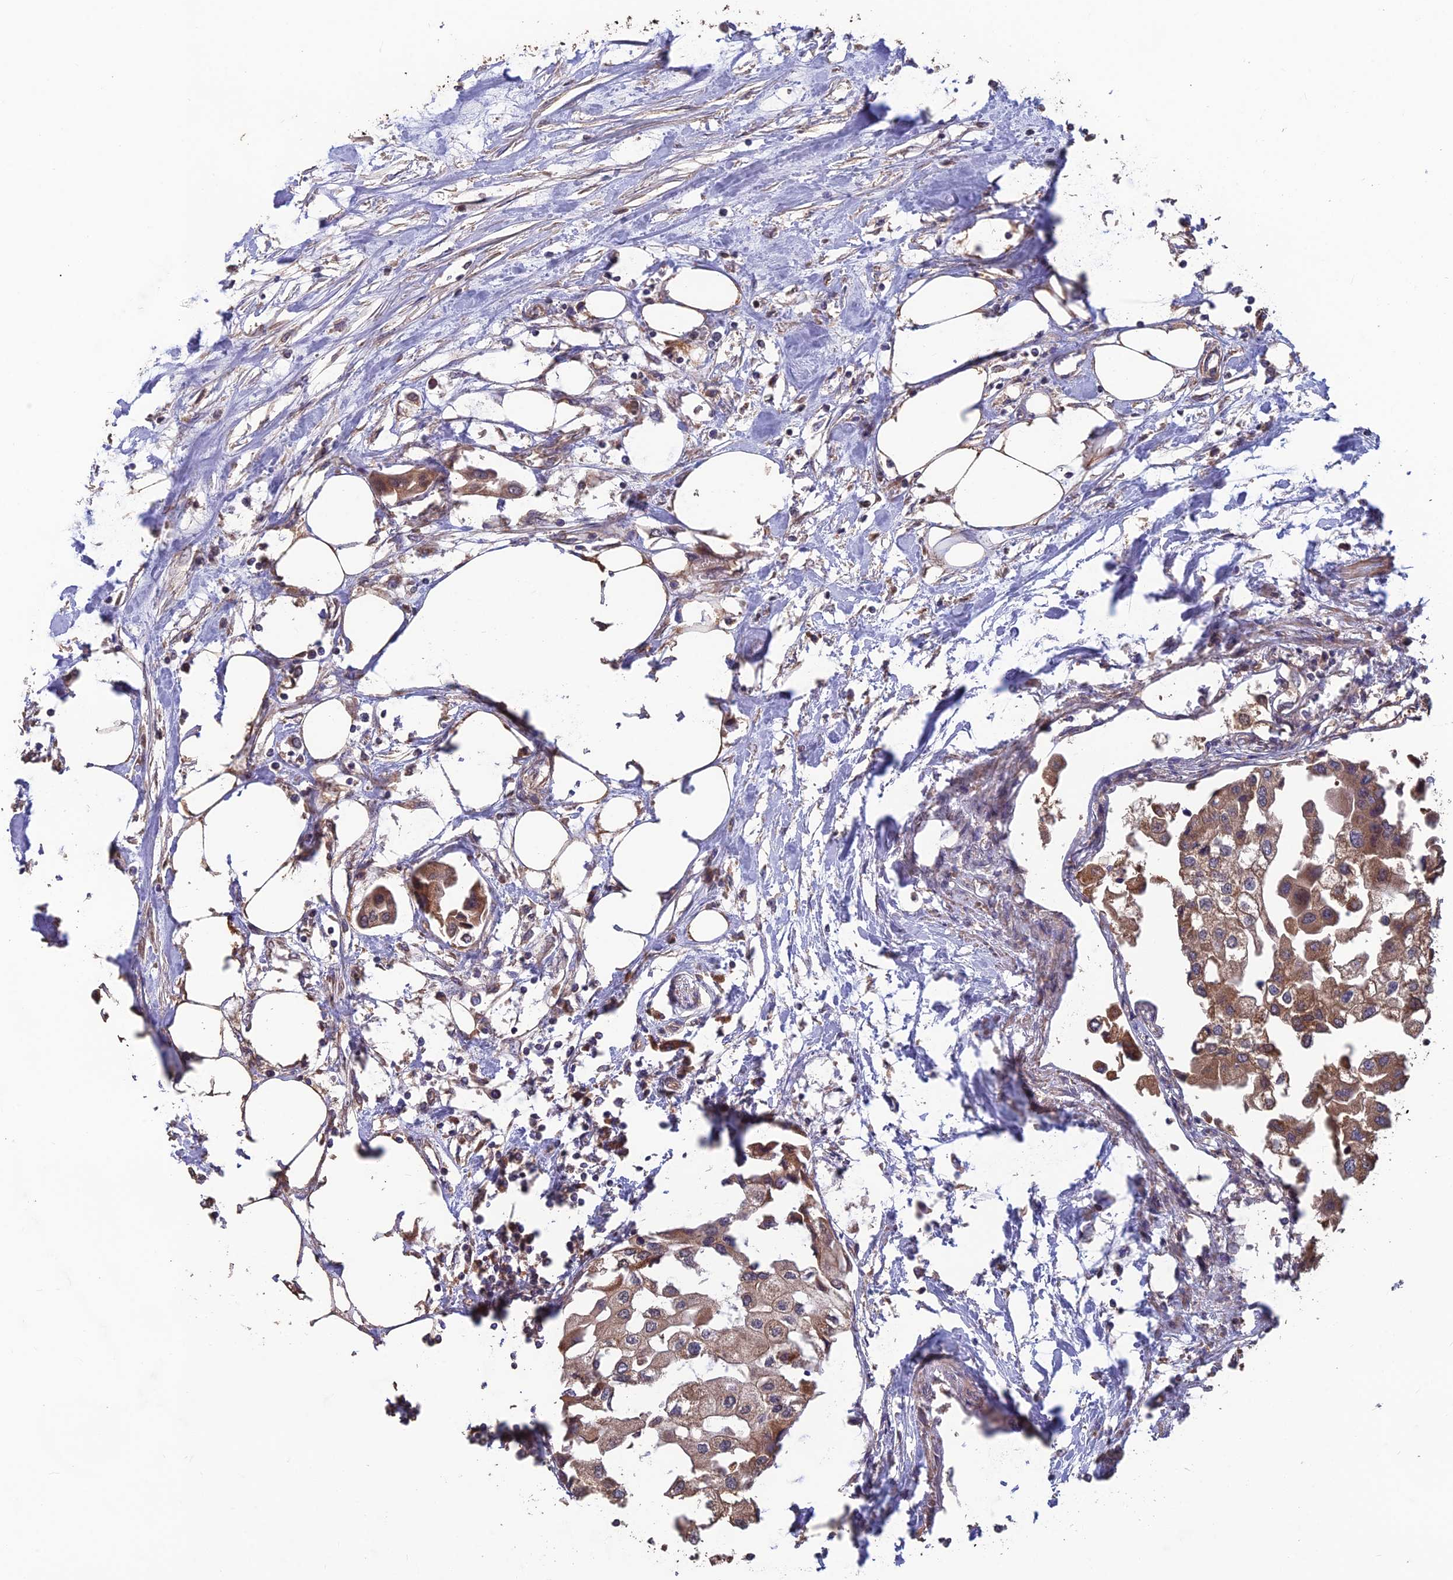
{"staining": {"intensity": "moderate", "quantity": ">75%", "location": "cytoplasmic/membranous"}, "tissue": "urothelial cancer", "cell_type": "Tumor cells", "image_type": "cancer", "snomed": [{"axis": "morphology", "description": "Urothelial carcinoma, High grade"}, {"axis": "topography", "description": "Urinary bladder"}], "caption": "Protein staining demonstrates moderate cytoplasmic/membranous staining in about >75% of tumor cells in urothelial cancer. Ihc stains the protein in brown and the nuclei are stained blue.", "gene": "SHISA5", "patient": {"sex": "male", "age": 64}}